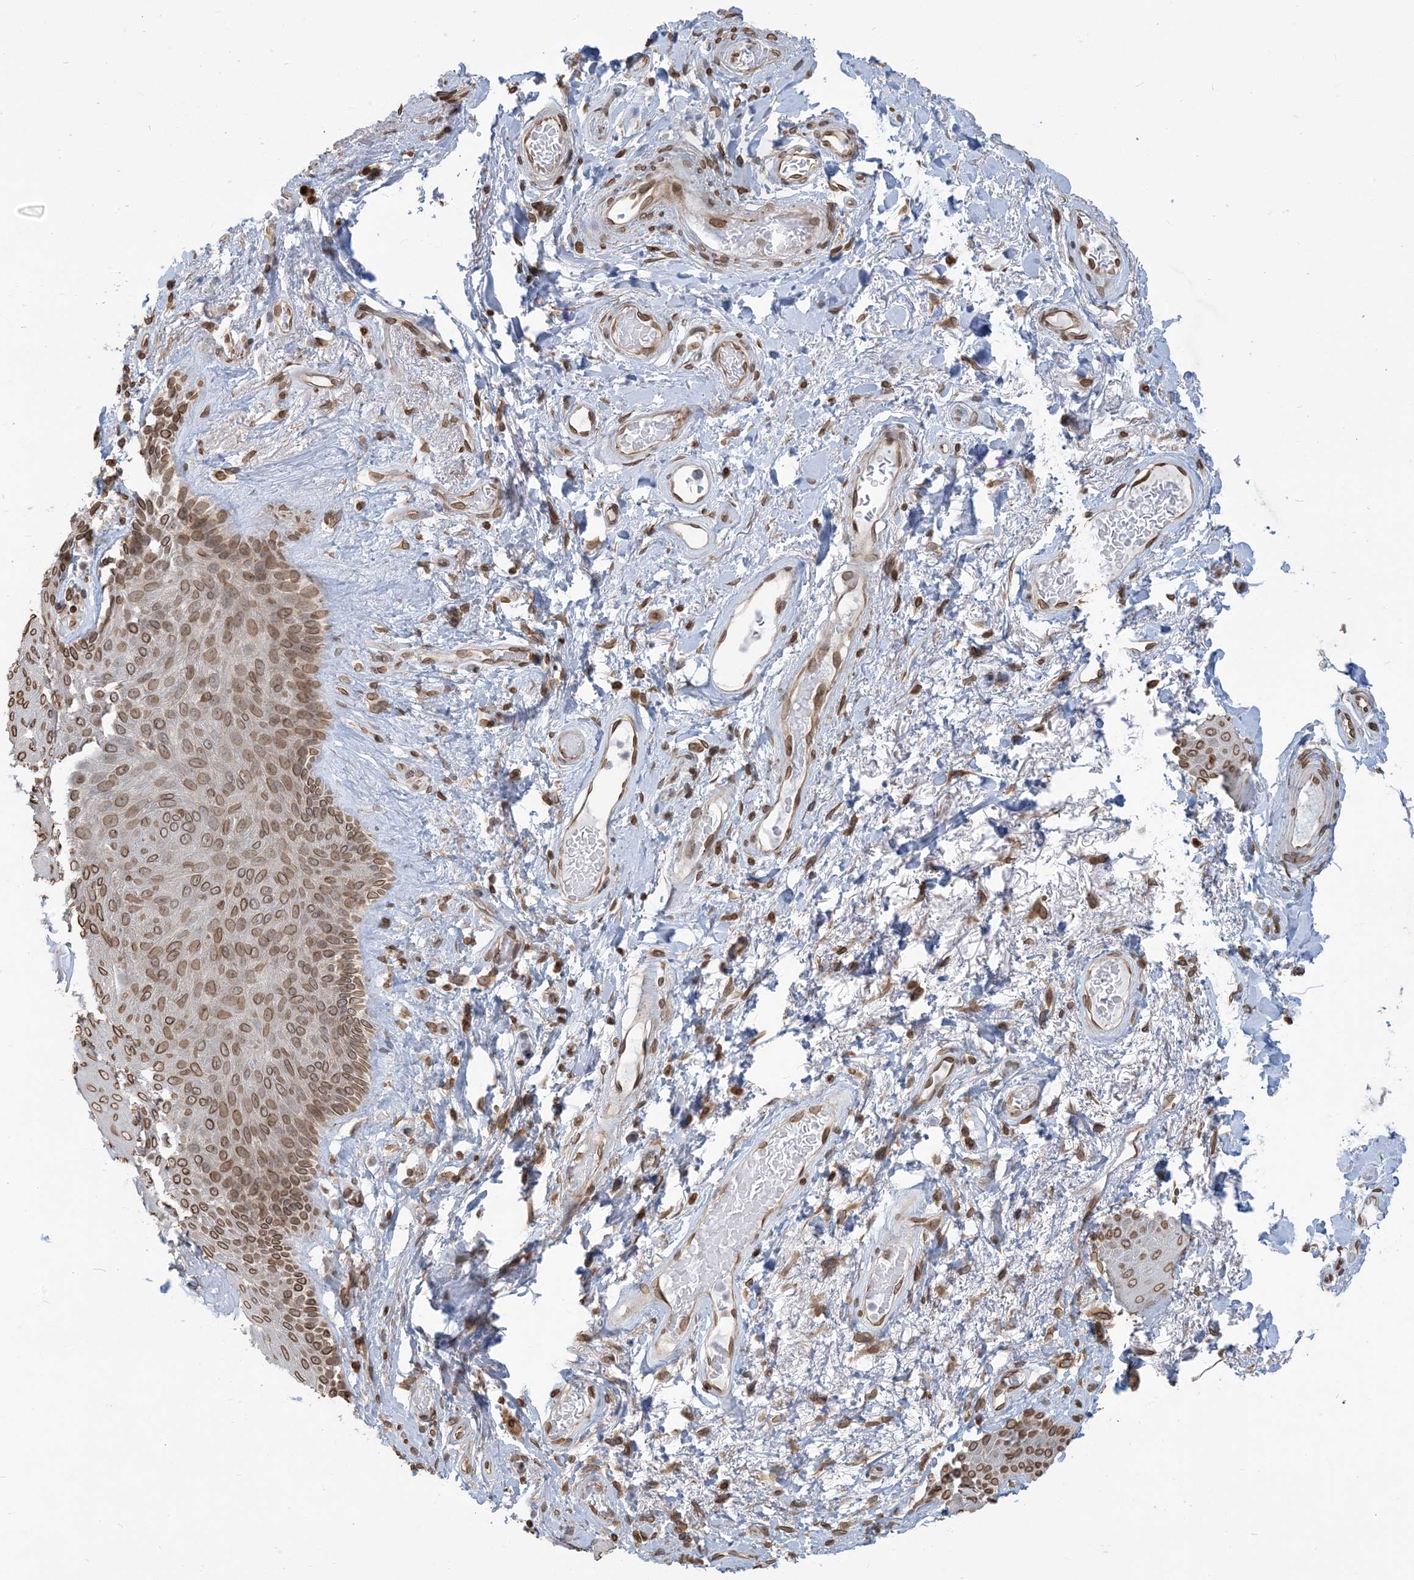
{"staining": {"intensity": "moderate", "quantity": ">75%", "location": "cytoplasmic/membranous,nuclear"}, "tissue": "skin", "cell_type": "Epidermal cells", "image_type": "normal", "snomed": [{"axis": "morphology", "description": "Normal tissue, NOS"}, {"axis": "topography", "description": "Anal"}], "caption": "A high-resolution histopathology image shows immunohistochemistry staining of benign skin, which reveals moderate cytoplasmic/membranous,nuclear expression in approximately >75% of epidermal cells.", "gene": "WWP1", "patient": {"sex": "male", "age": 74}}